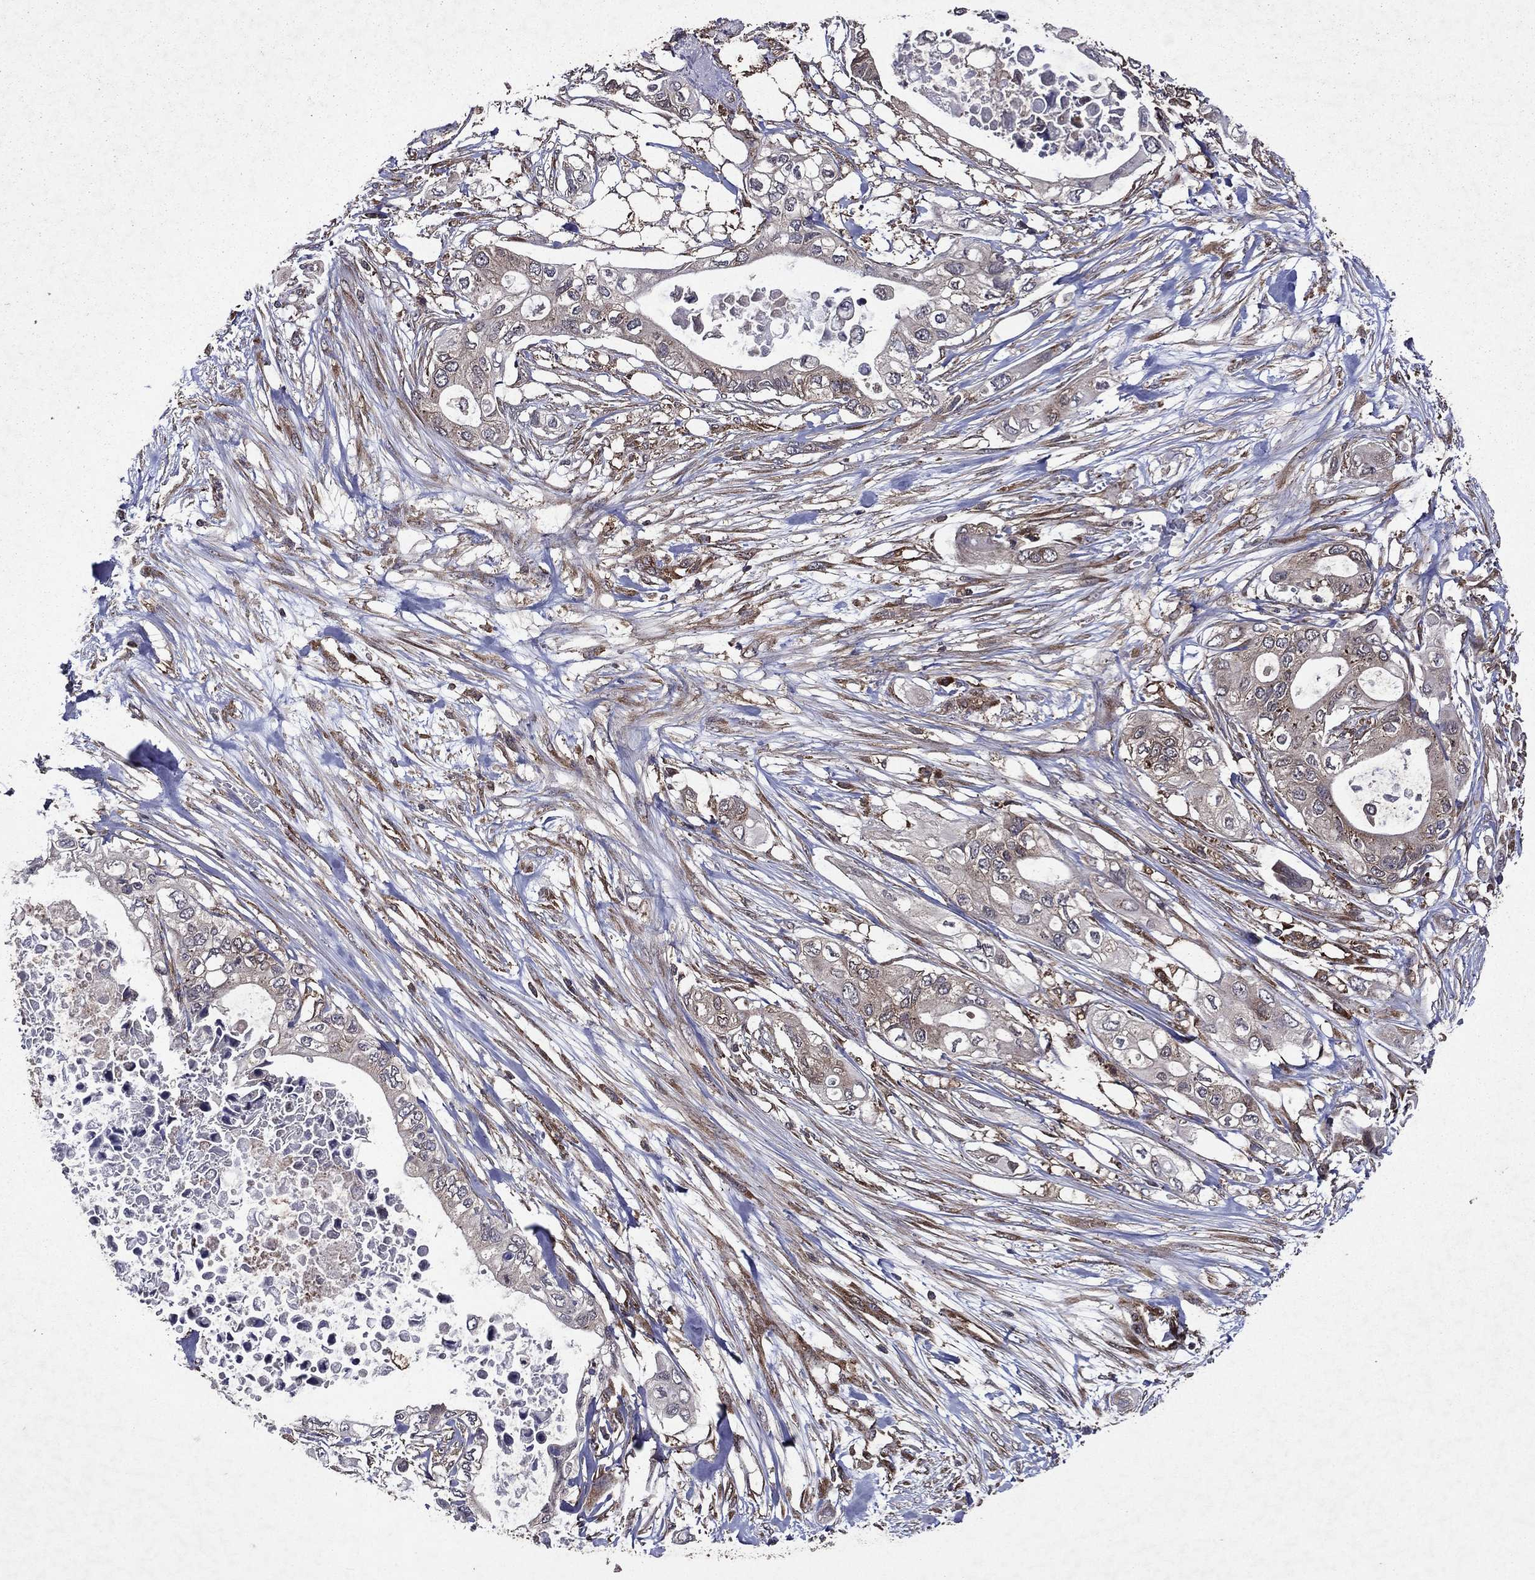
{"staining": {"intensity": "weak", "quantity": "<25%", "location": "cytoplasmic/membranous"}, "tissue": "pancreatic cancer", "cell_type": "Tumor cells", "image_type": "cancer", "snomed": [{"axis": "morphology", "description": "Adenocarcinoma, NOS"}, {"axis": "topography", "description": "Pancreas"}], "caption": "DAB immunohistochemical staining of human pancreatic cancer (adenocarcinoma) demonstrates no significant staining in tumor cells.", "gene": "EIF2B4", "patient": {"sex": "female", "age": 63}}